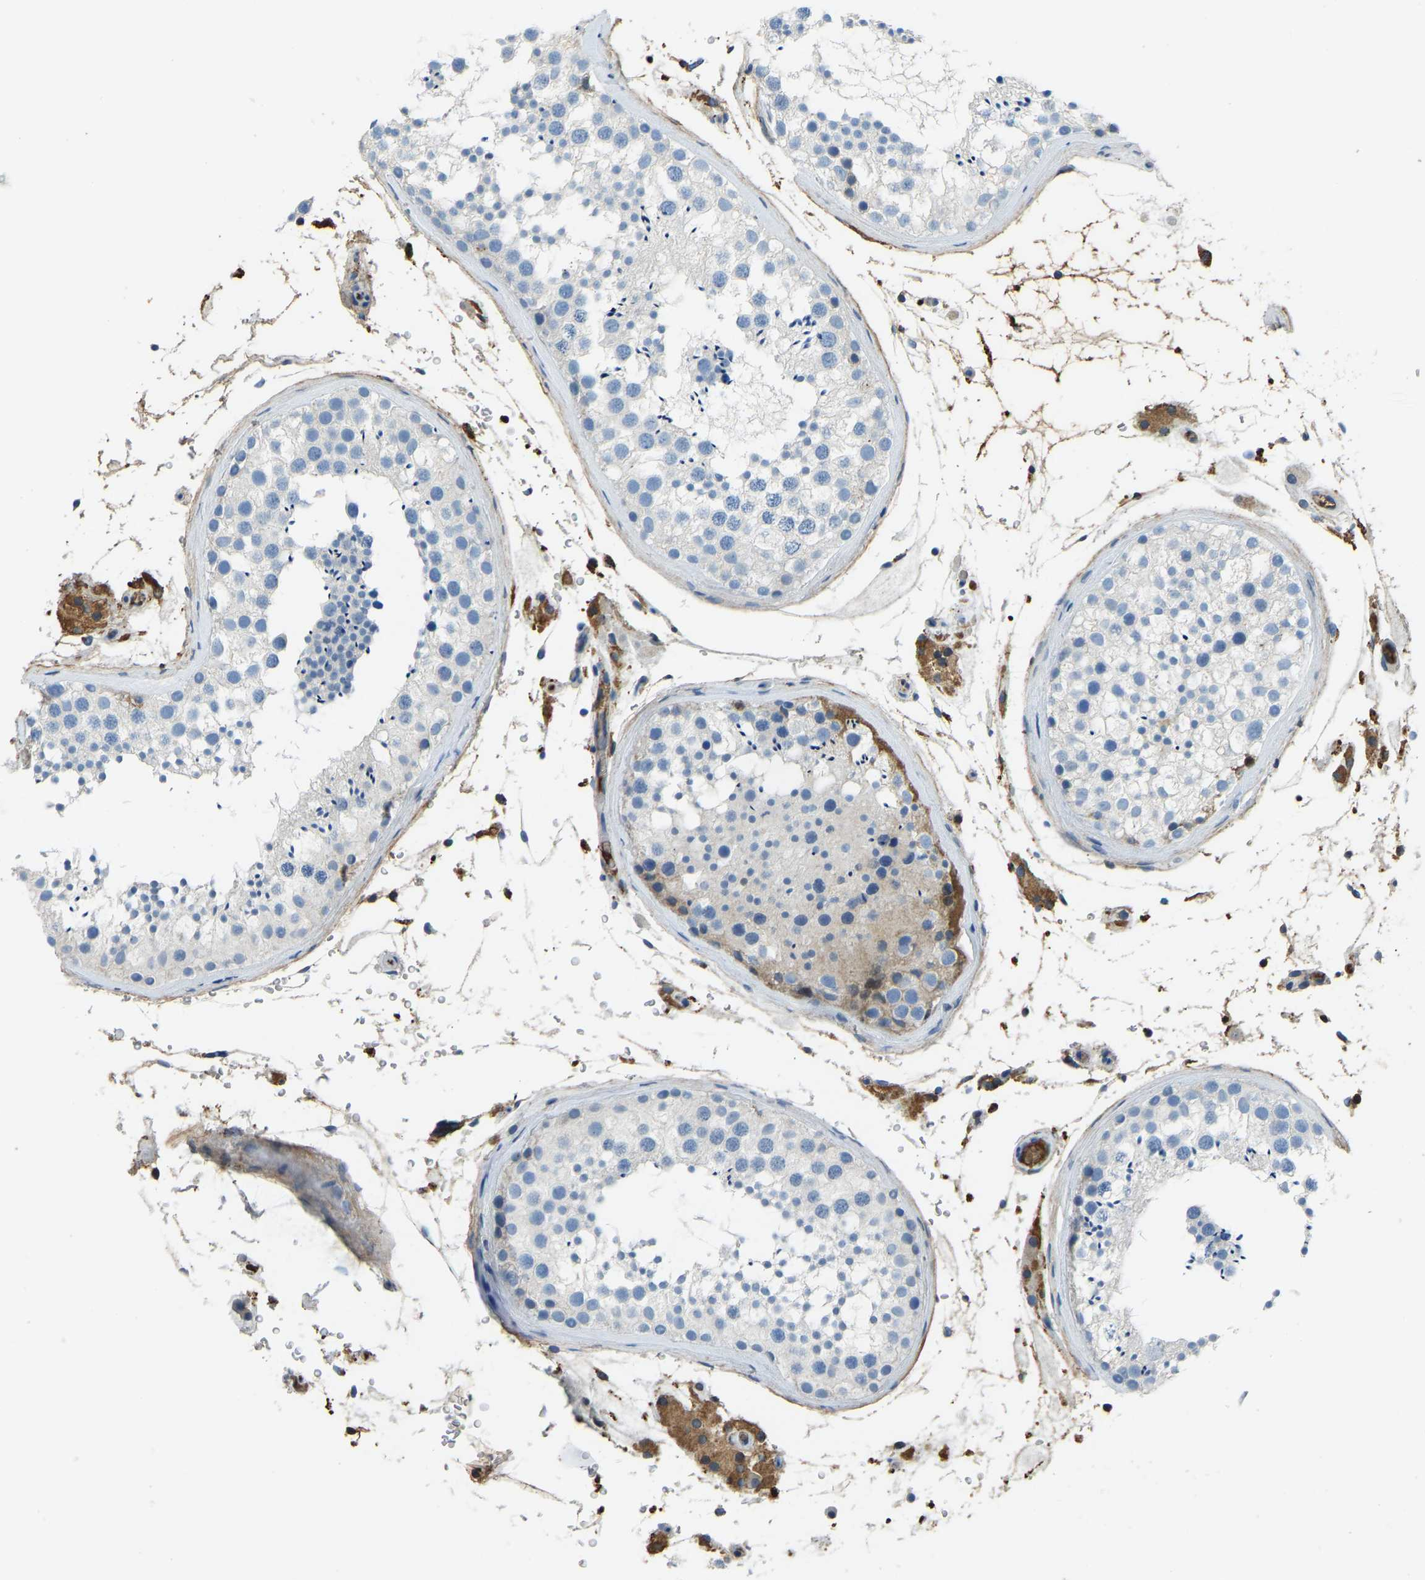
{"staining": {"intensity": "negative", "quantity": "none", "location": "none"}, "tissue": "testis", "cell_type": "Cells in seminiferous ducts", "image_type": "normal", "snomed": [{"axis": "morphology", "description": "Normal tissue, NOS"}, {"axis": "topography", "description": "Testis"}], "caption": "Cells in seminiferous ducts show no significant protein expression in benign testis.", "gene": "THBS4", "patient": {"sex": "male", "age": 46}}